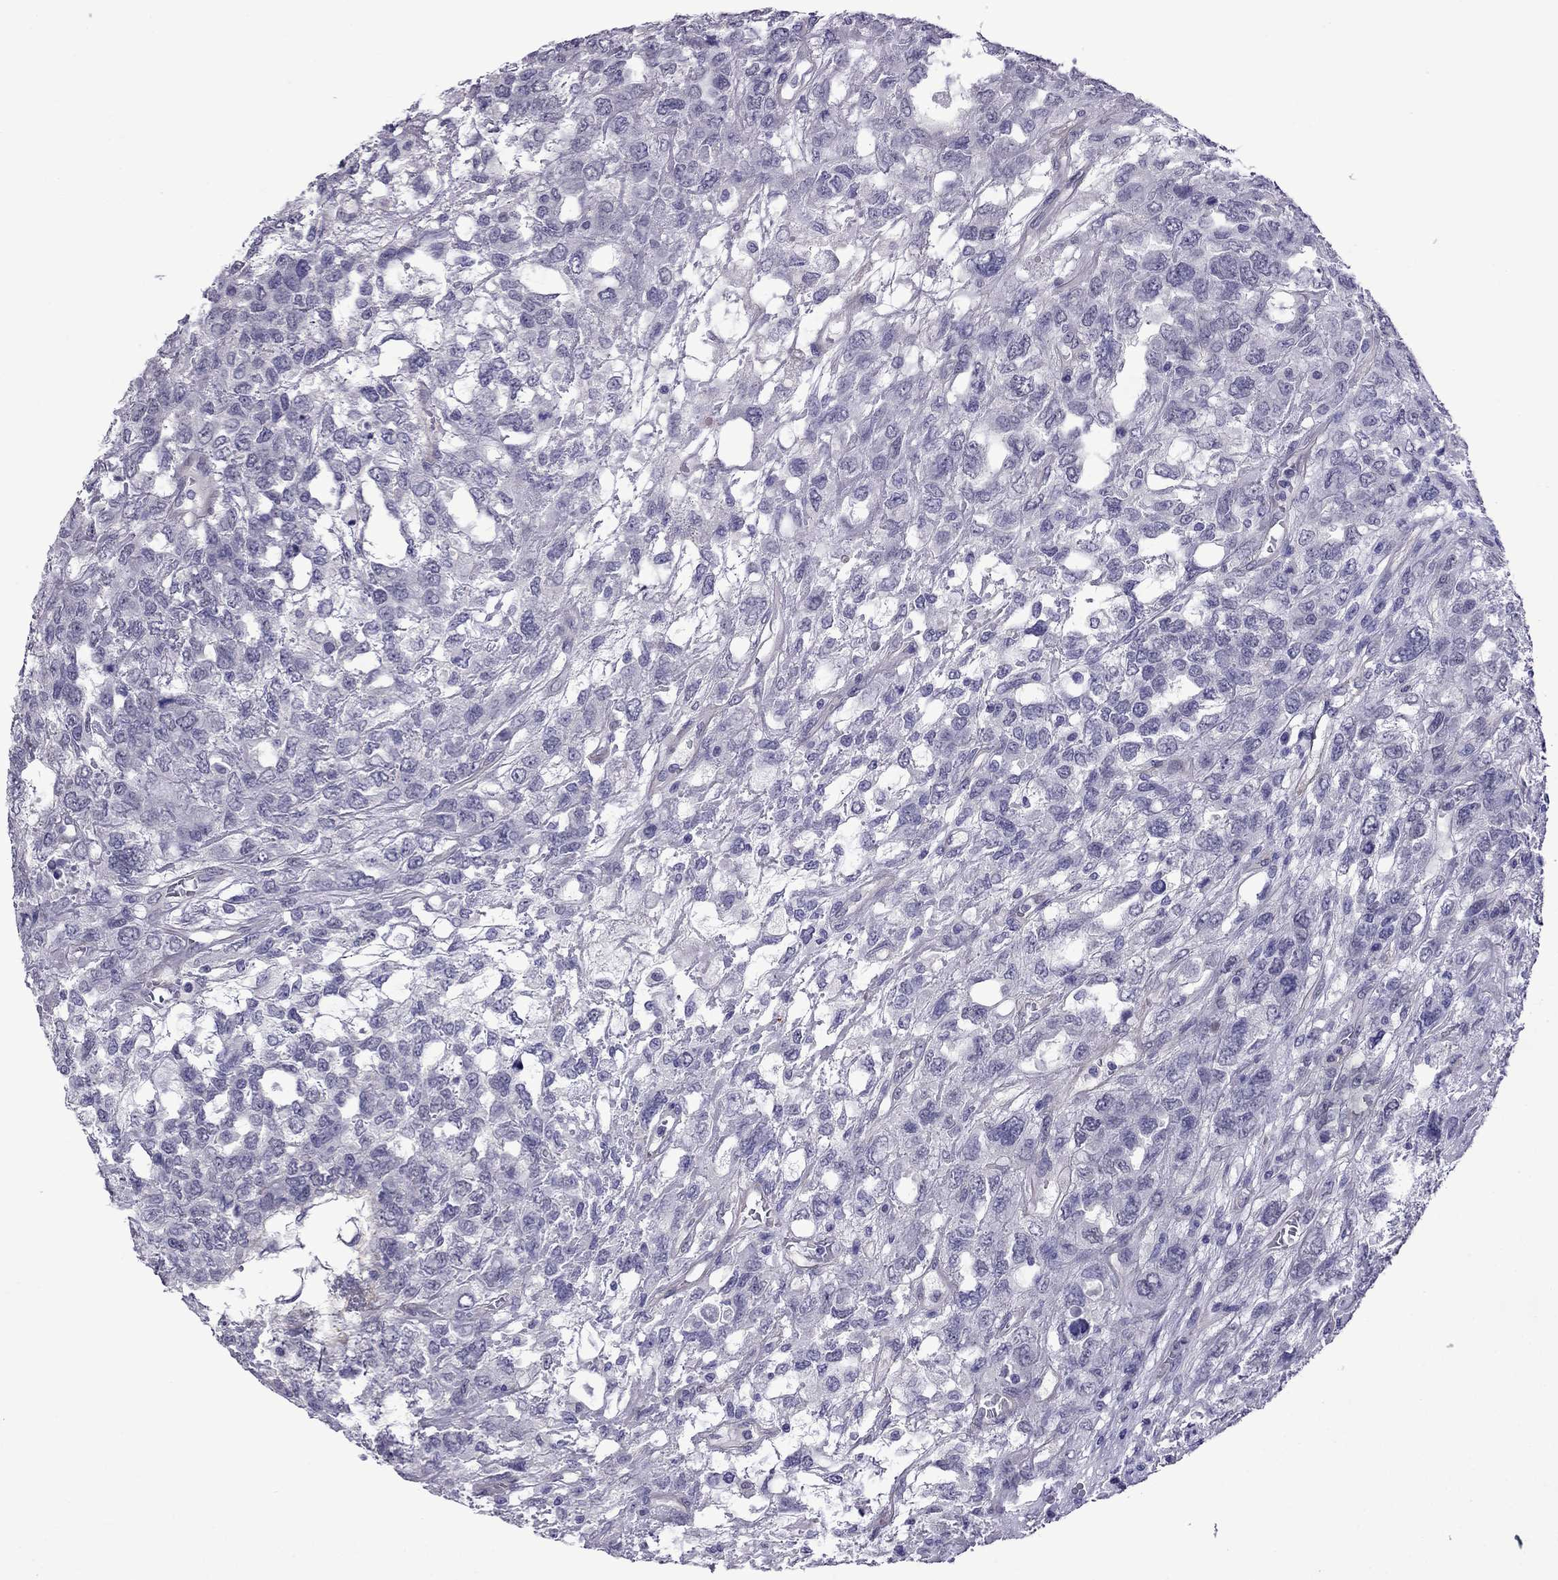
{"staining": {"intensity": "negative", "quantity": "none", "location": "none"}, "tissue": "testis cancer", "cell_type": "Tumor cells", "image_type": "cancer", "snomed": [{"axis": "morphology", "description": "Seminoma, NOS"}, {"axis": "topography", "description": "Testis"}], "caption": "IHC photomicrograph of human testis seminoma stained for a protein (brown), which displays no positivity in tumor cells. (DAB IHC visualized using brightfield microscopy, high magnification).", "gene": "CHRNA5", "patient": {"sex": "male", "age": 52}}